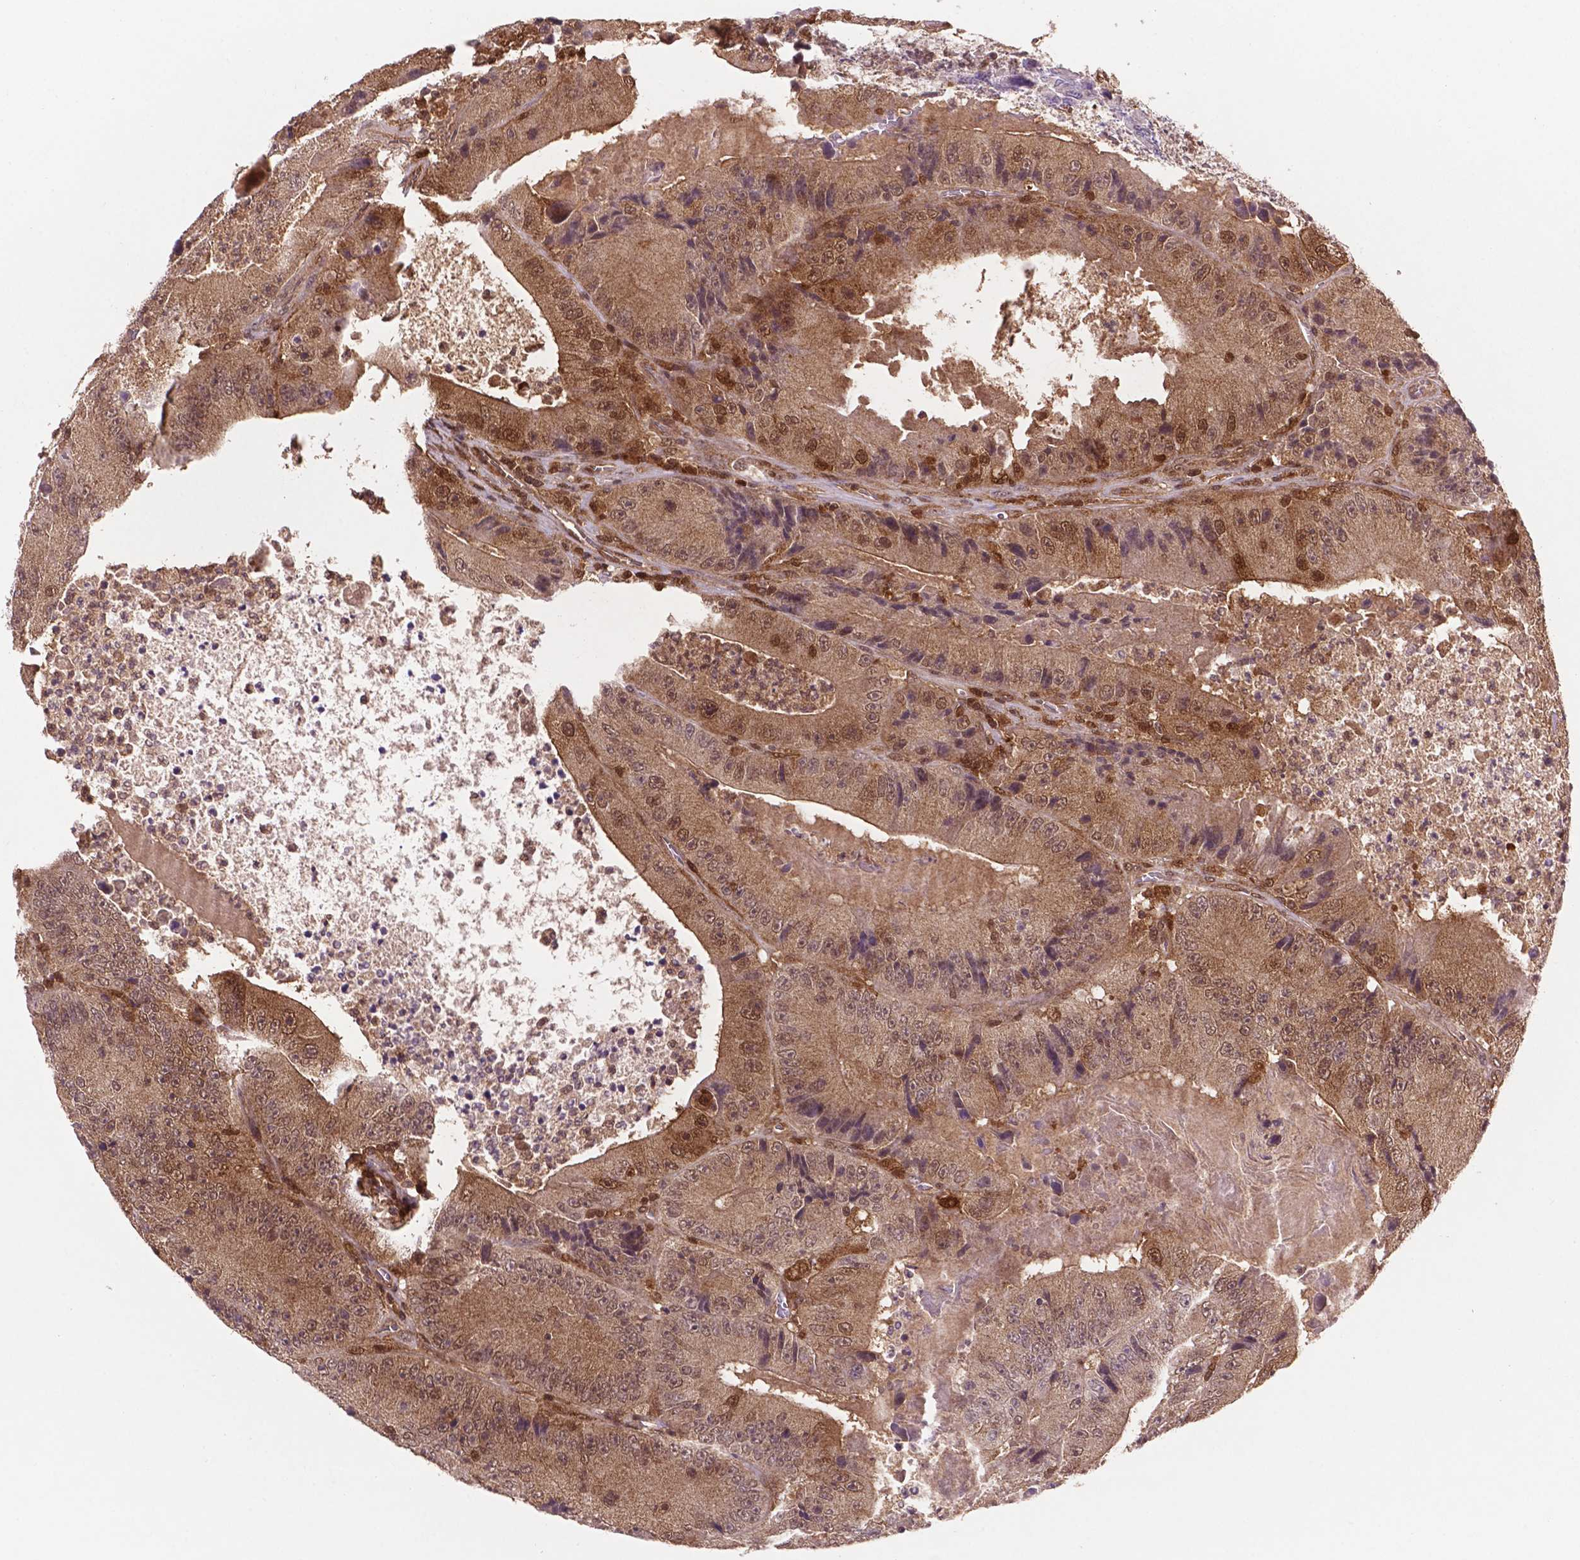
{"staining": {"intensity": "moderate", "quantity": ">75%", "location": "cytoplasmic/membranous,nuclear"}, "tissue": "colorectal cancer", "cell_type": "Tumor cells", "image_type": "cancer", "snomed": [{"axis": "morphology", "description": "Adenocarcinoma, NOS"}, {"axis": "topography", "description": "Colon"}], "caption": "Moderate cytoplasmic/membranous and nuclear expression is identified in about >75% of tumor cells in colorectal adenocarcinoma.", "gene": "UBE2L6", "patient": {"sex": "female", "age": 86}}